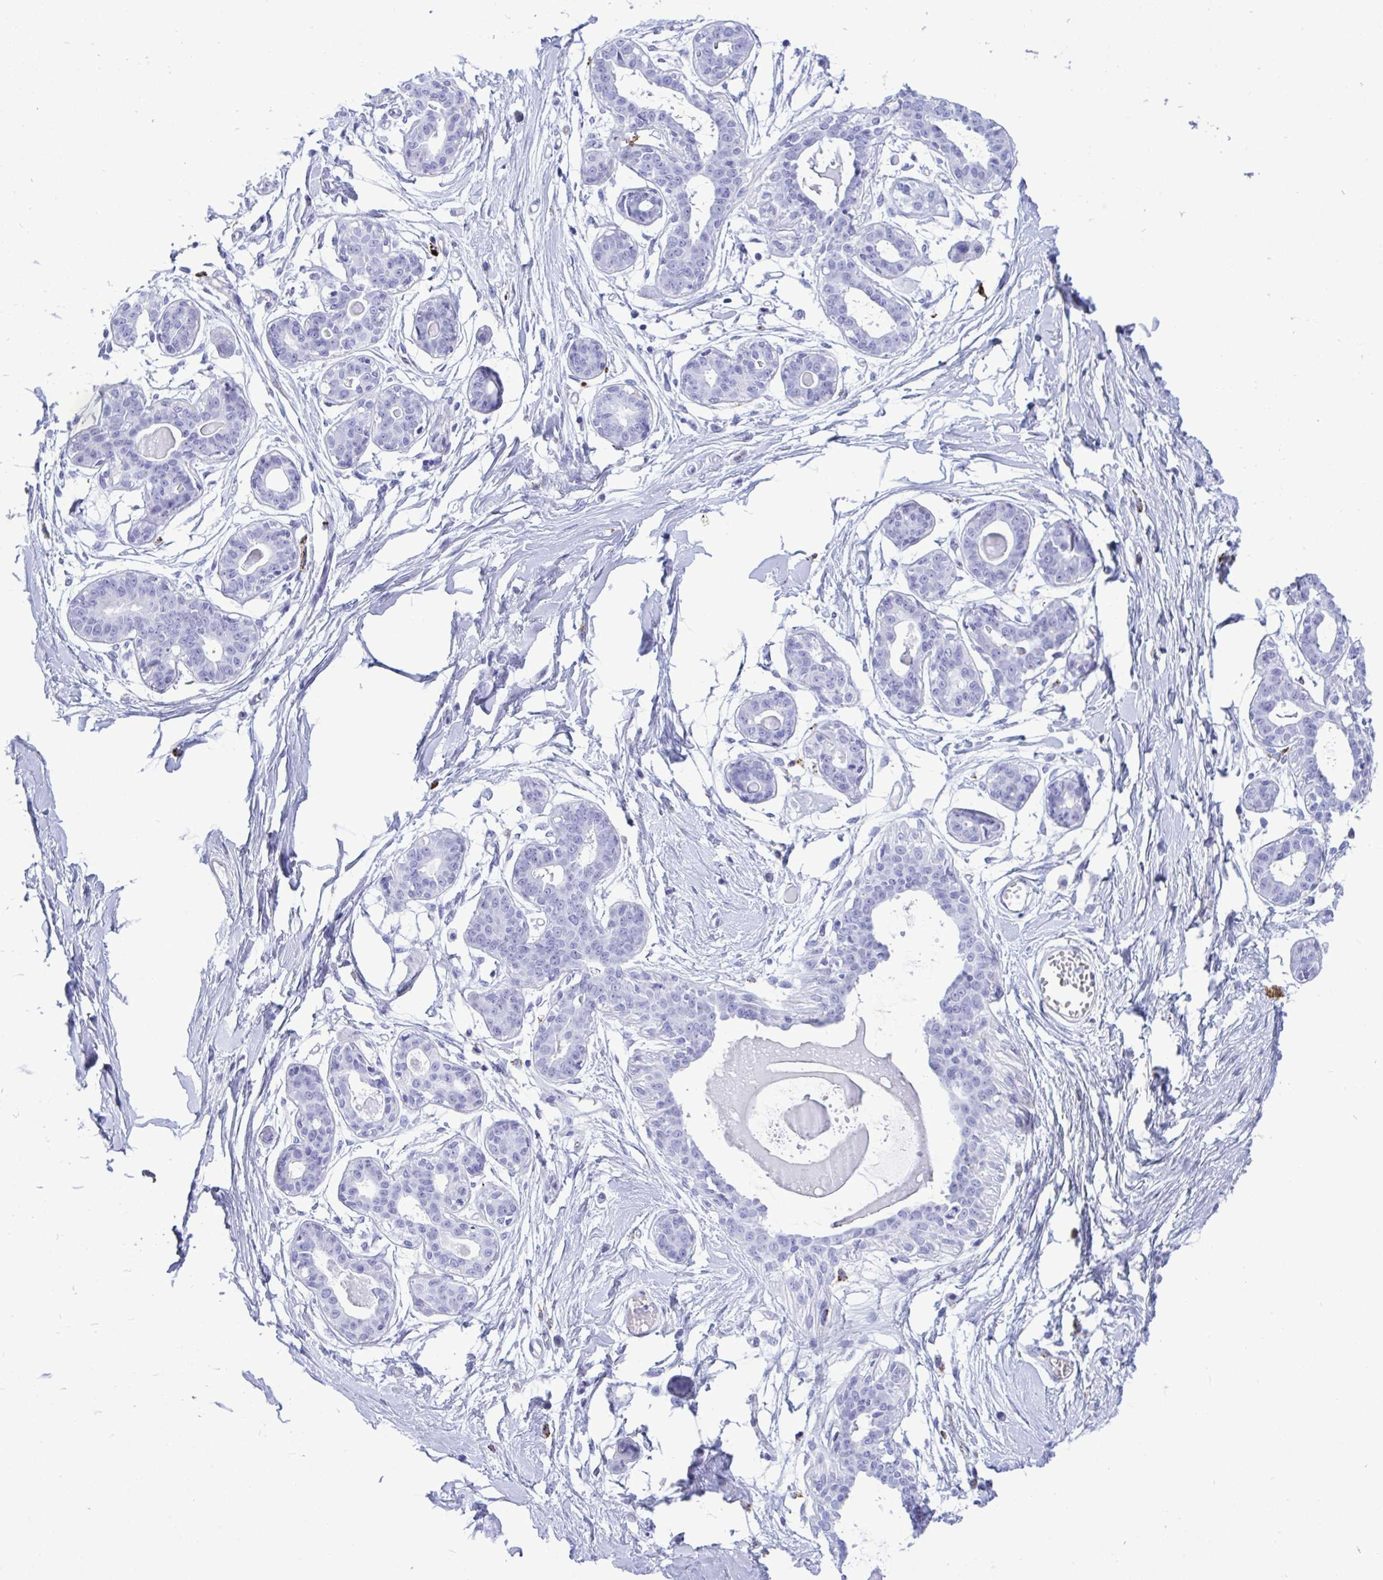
{"staining": {"intensity": "negative", "quantity": "none", "location": "none"}, "tissue": "breast", "cell_type": "Adipocytes", "image_type": "normal", "snomed": [{"axis": "morphology", "description": "Normal tissue, NOS"}, {"axis": "topography", "description": "Breast"}], "caption": "Immunohistochemical staining of normal human breast exhibits no significant expression in adipocytes.", "gene": "CPVL", "patient": {"sex": "female", "age": 45}}